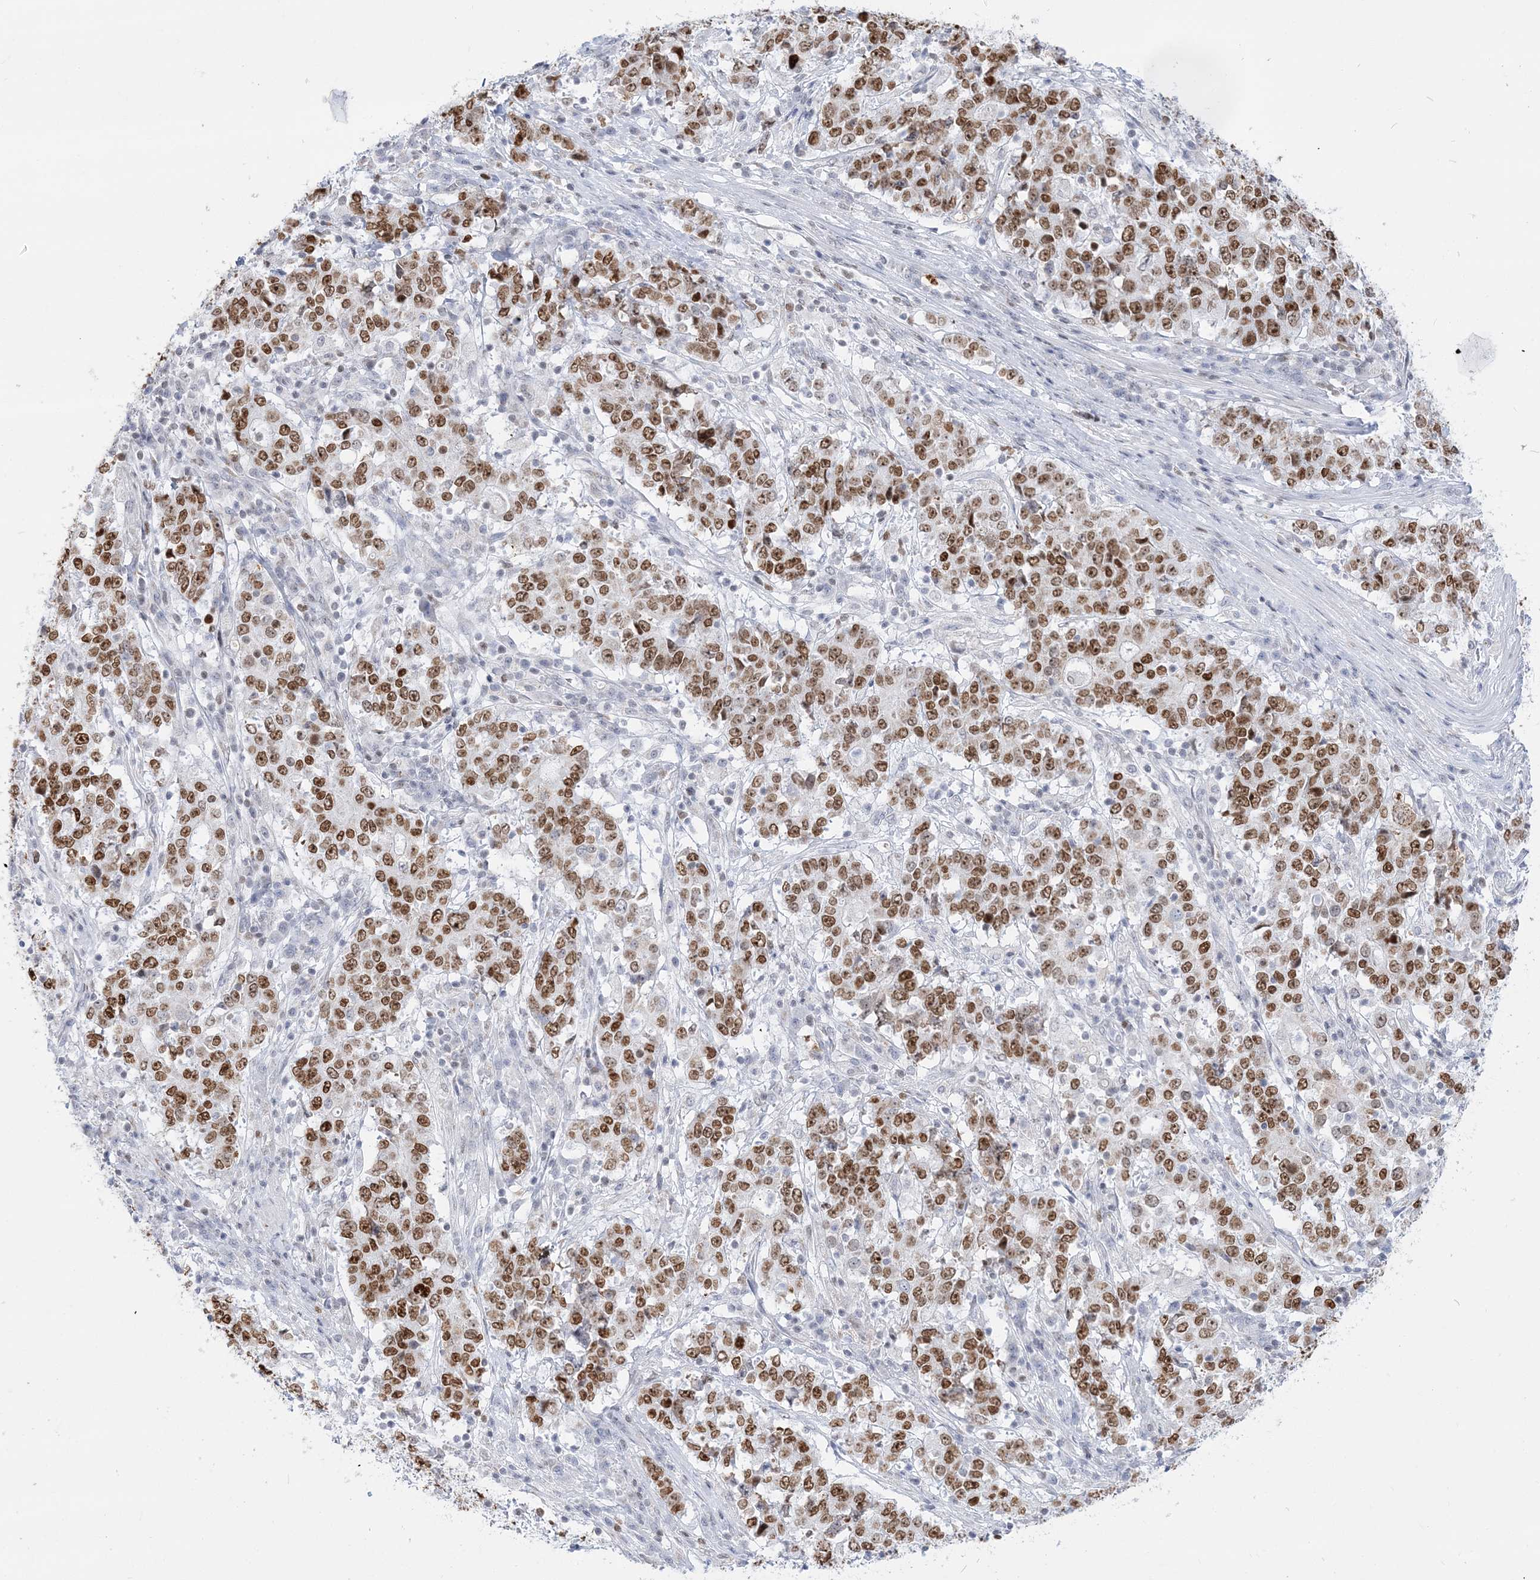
{"staining": {"intensity": "moderate", "quantity": ">75%", "location": "nuclear"}, "tissue": "stomach cancer", "cell_type": "Tumor cells", "image_type": "cancer", "snomed": [{"axis": "morphology", "description": "Adenocarcinoma, NOS"}, {"axis": "topography", "description": "Stomach"}], "caption": "About >75% of tumor cells in human adenocarcinoma (stomach) exhibit moderate nuclear protein expression as visualized by brown immunohistochemical staining.", "gene": "DDX21", "patient": {"sex": "male", "age": 59}}